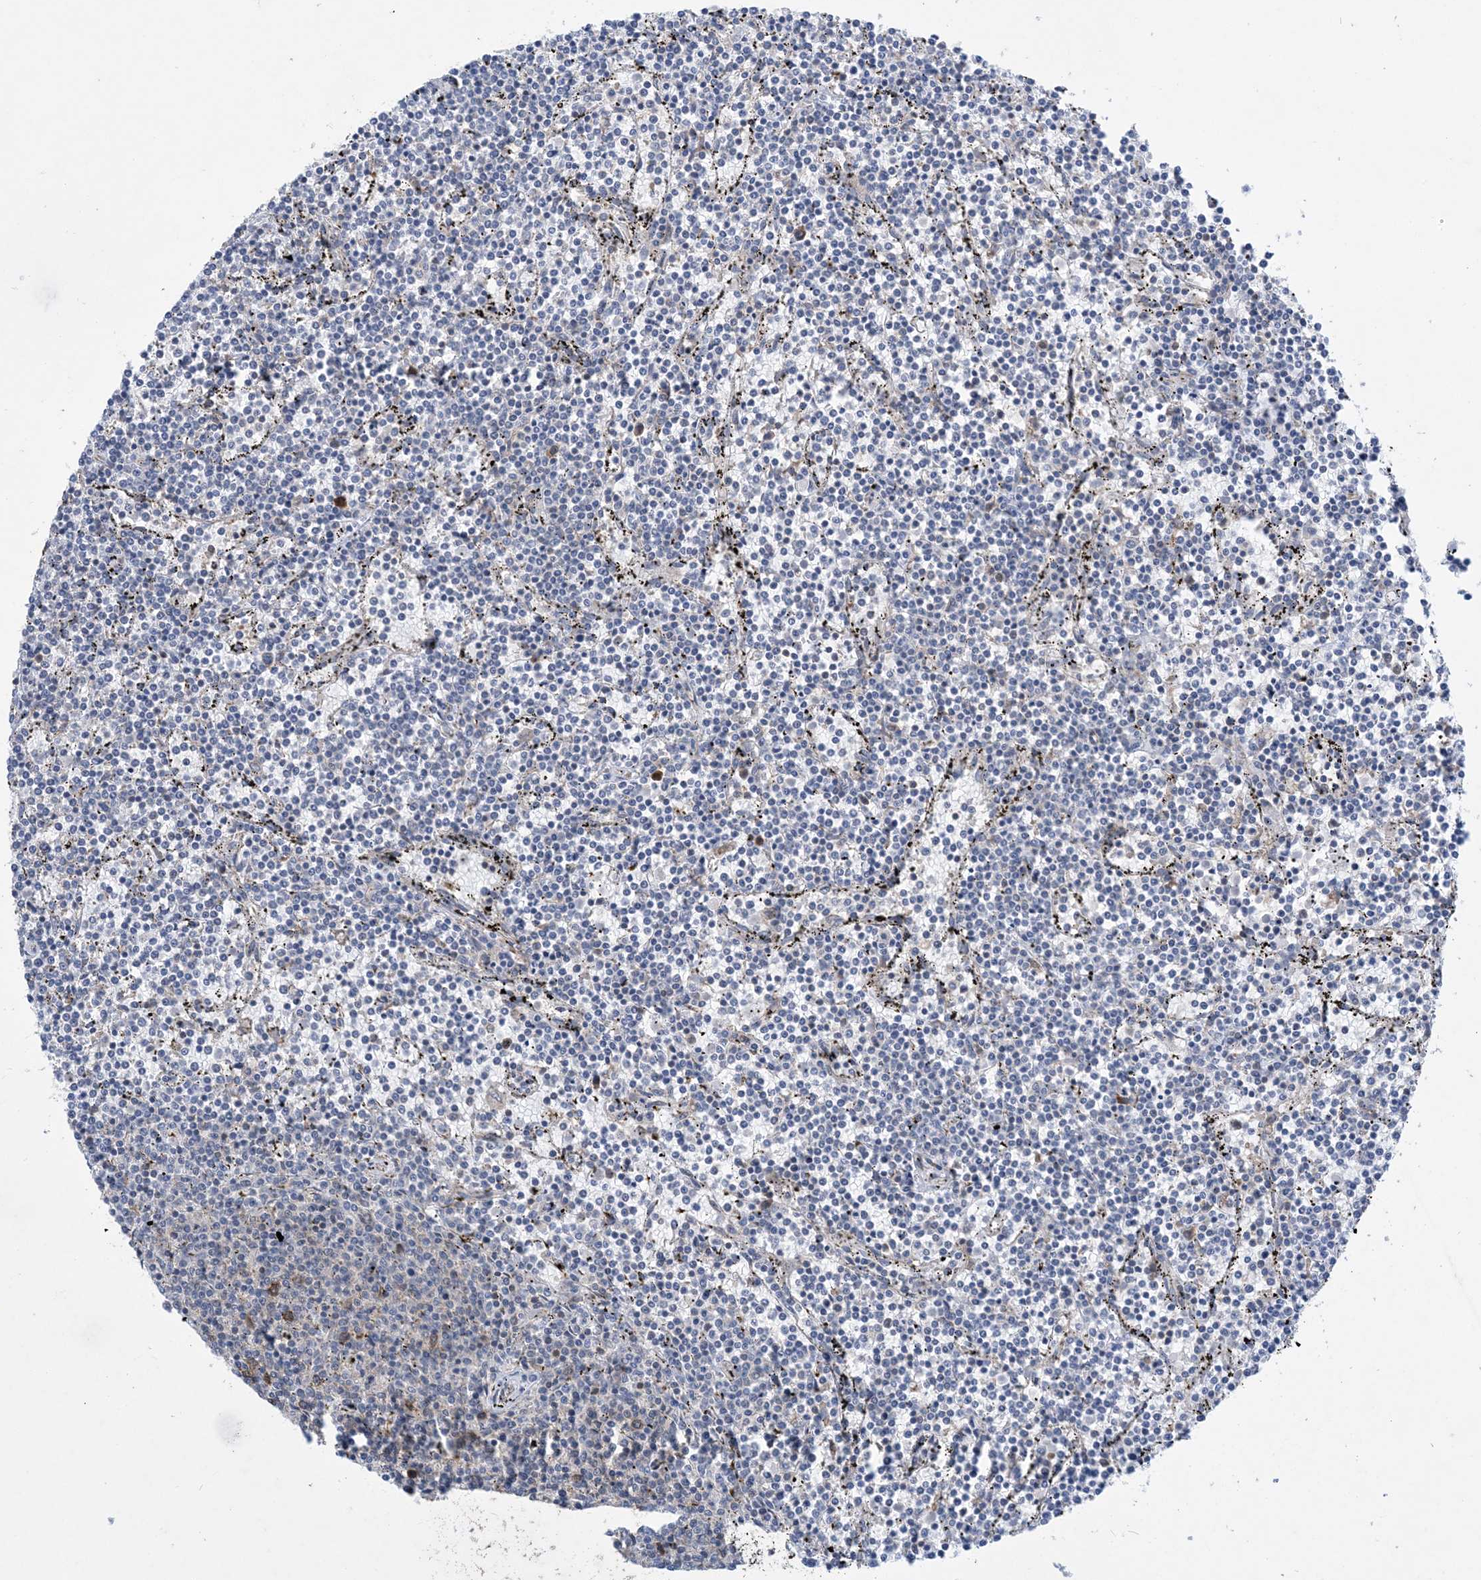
{"staining": {"intensity": "negative", "quantity": "none", "location": "none"}, "tissue": "lymphoma", "cell_type": "Tumor cells", "image_type": "cancer", "snomed": [{"axis": "morphology", "description": "Malignant lymphoma, non-Hodgkin's type, Low grade"}, {"axis": "topography", "description": "Spleen"}], "caption": "Micrograph shows no protein staining in tumor cells of lymphoma tissue.", "gene": "AOC1", "patient": {"sex": "female", "age": 50}}